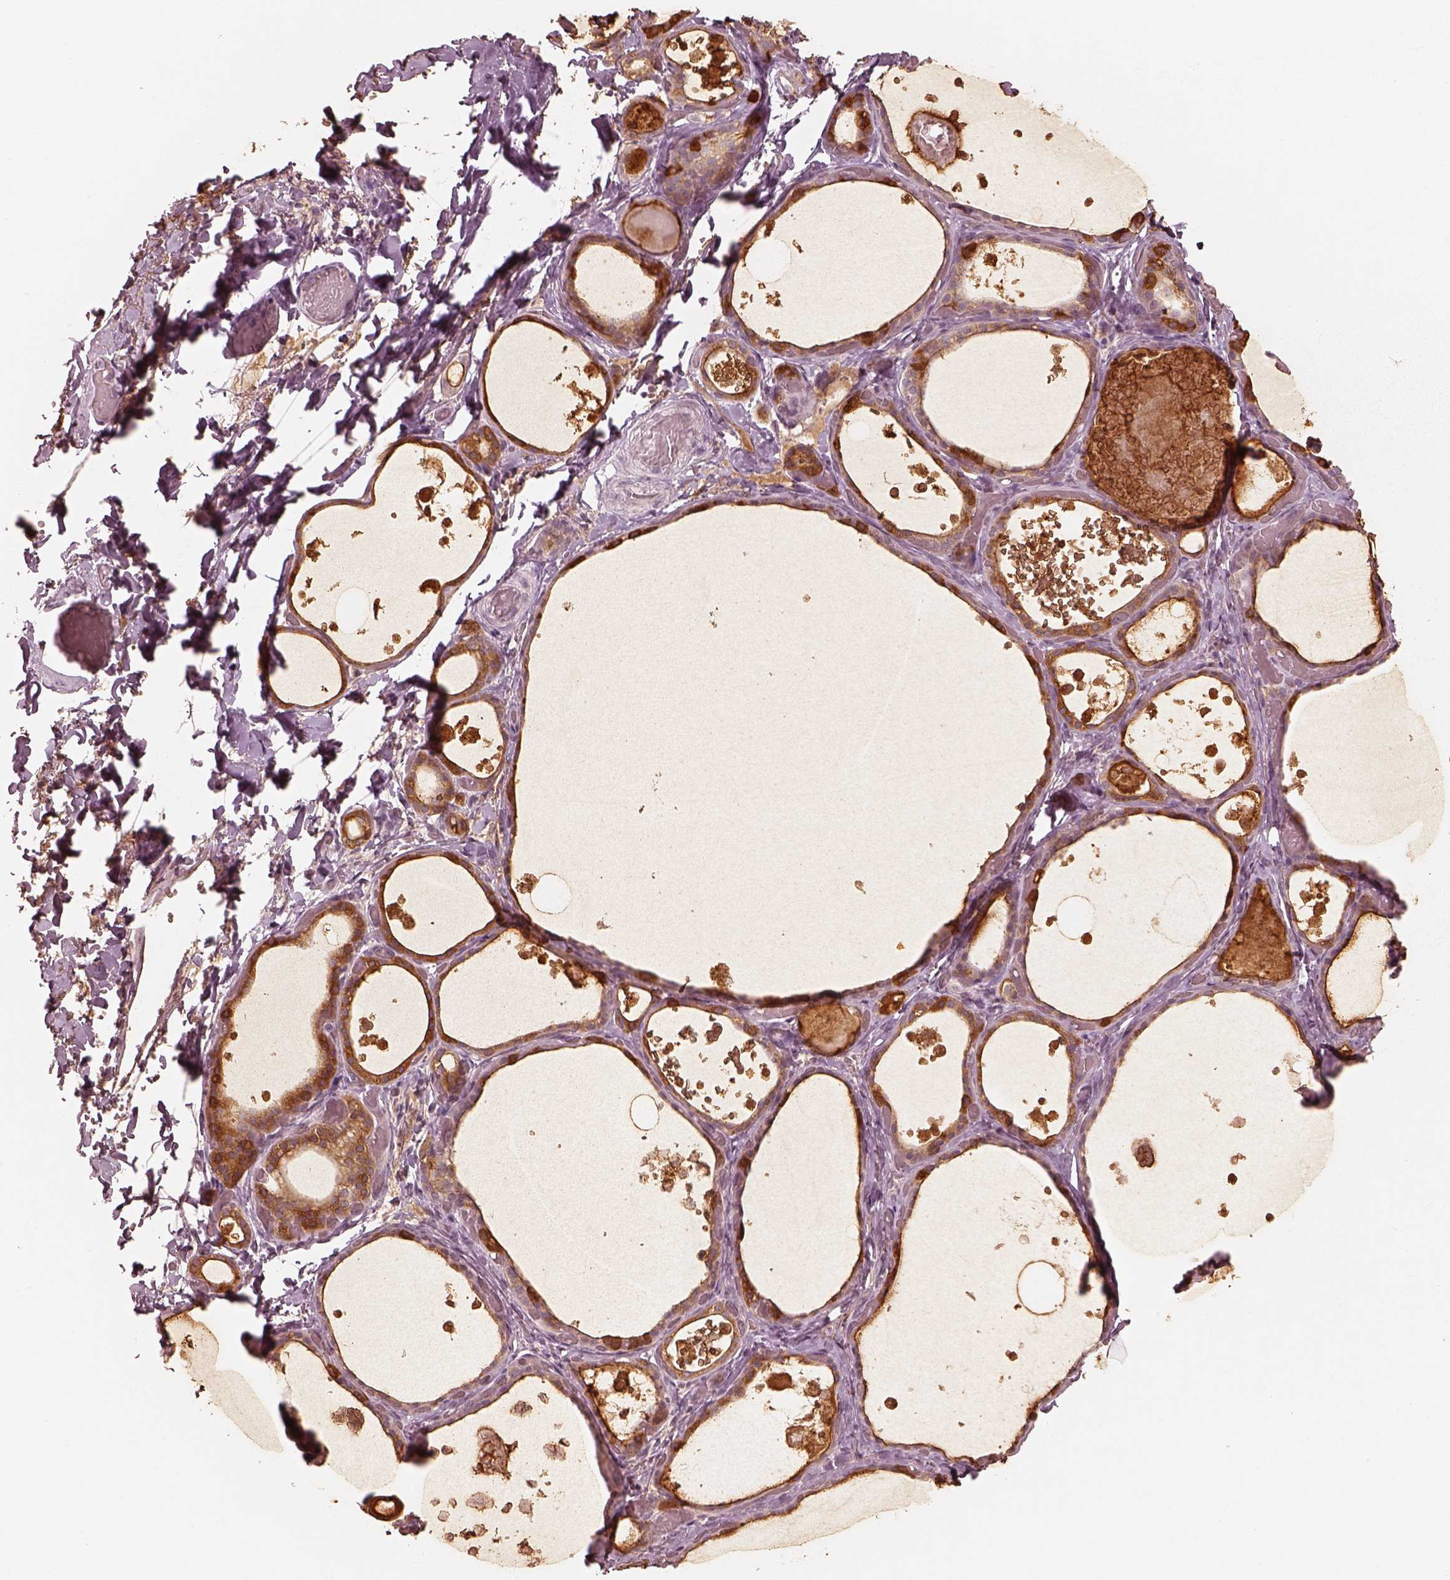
{"staining": {"intensity": "moderate", "quantity": "25%-75%", "location": "cytoplasmic/membranous"}, "tissue": "thyroid gland", "cell_type": "Glandular cells", "image_type": "normal", "snomed": [{"axis": "morphology", "description": "Normal tissue, NOS"}, {"axis": "topography", "description": "Thyroid gland"}], "caption": "Protein staining exhibits moderate cytoplasmic/membranous positivity in approximately 25%-75% of glandular cells in unremarkable thyroid gland. Nuclei are stained in blue.", "gene": "ACACB", "patient": {"sex": "female", "age": 56}}